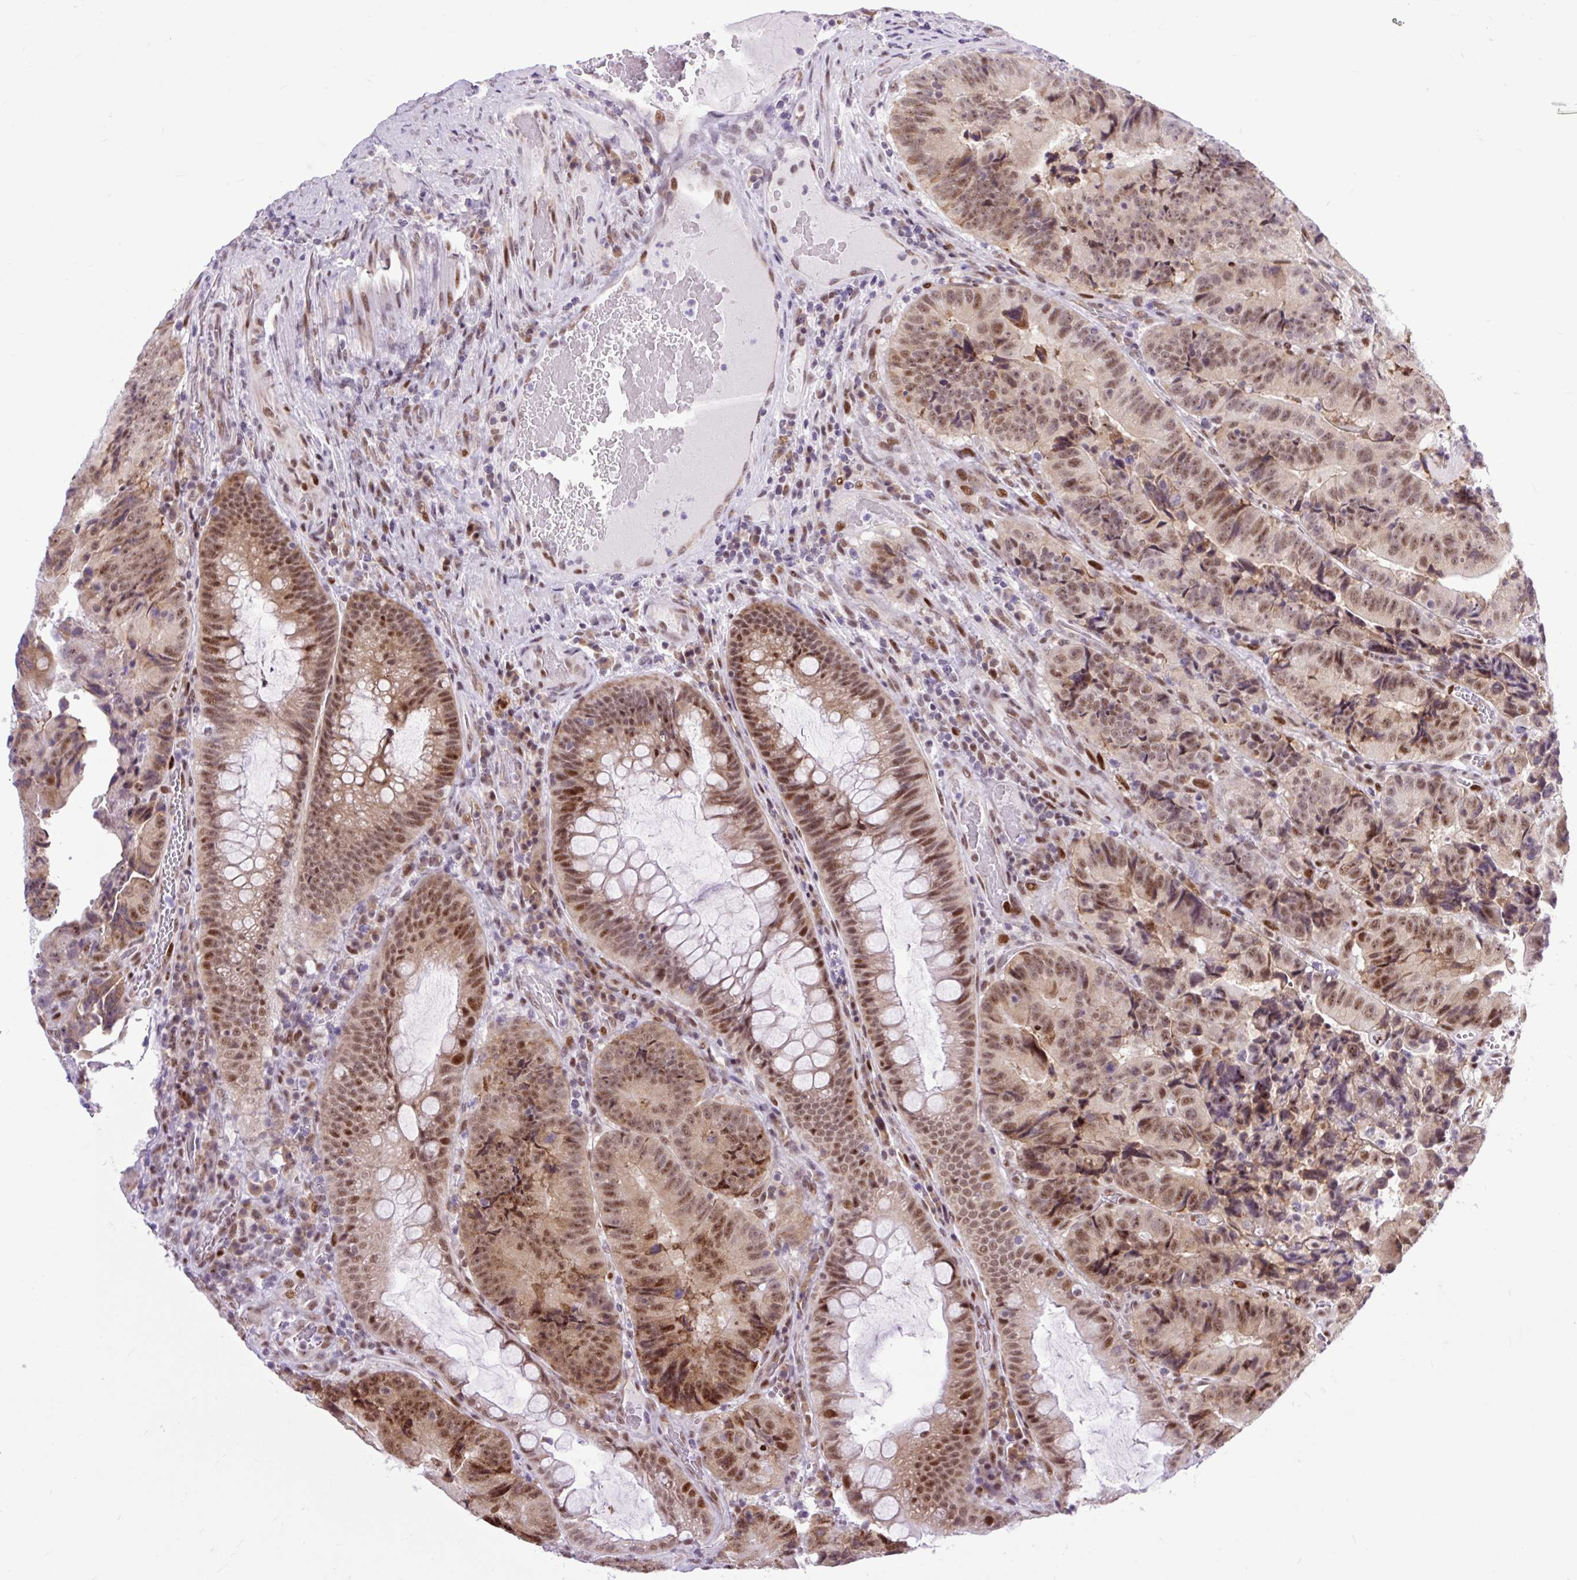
{"staining": {"intensity": "moderate", "quantity": ">75%", "location": "nuclear"}, "tissue": "colorectal cancer", "cell_type": "Tumor cells", "image_type": "cancer", "snomed": [{"axis": "morphology", "description": "Adenocarcinoma, NOS"}, {"axis": "topography", "description": "Colon"}], "caption": "Approximately >75% of tumor cells in human colorectal cancer (adenocarcinoma) demonstrate moderate nuclear protein staining as visualized by brown immunohistochemical staining.", "gene": "CLK2", "patient": {"sex": "female", "age": 86}}